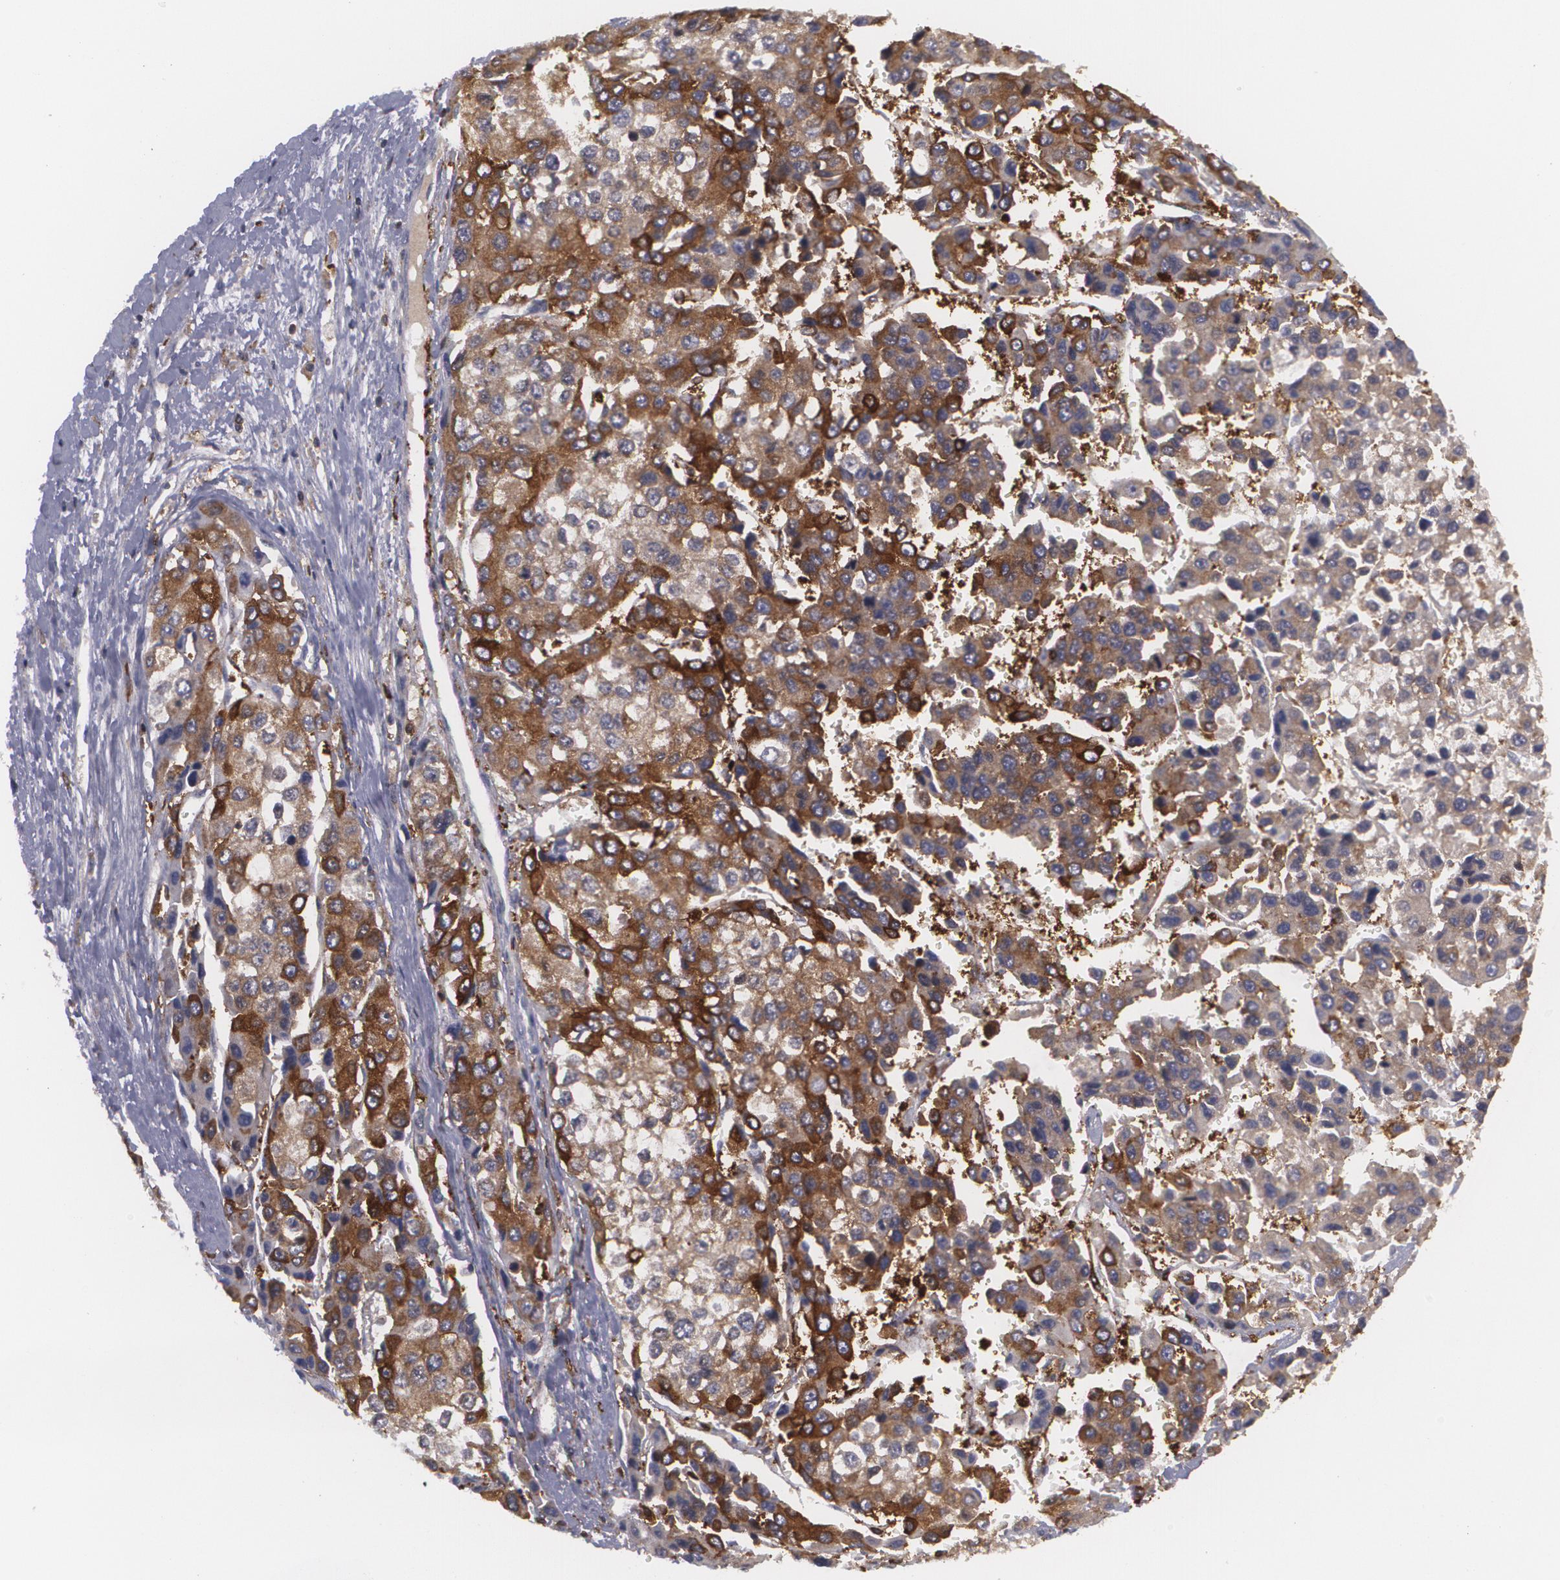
{"staining": {"intensity": "strong", "quantity": ">75%", "location": "cytoplasmic/membranous"}, "tissue": "liver cancer", "cell_type": "Tumor cells", "image_type": "cancer", "snomed": [{"axis": "morphology", "description": "Carcinoma, Hepatocellular, NOS"}, {"axis": "topography", "description": "Liver"}], "caption": "A micrograph of liver cancer (hepatocellular carcinoma) stained for a protein shows strong cytoplasmic/membranous brown staining in tumor cells.", "gene": "BIN1", "patient": {"sex": "female", "age": 66}}